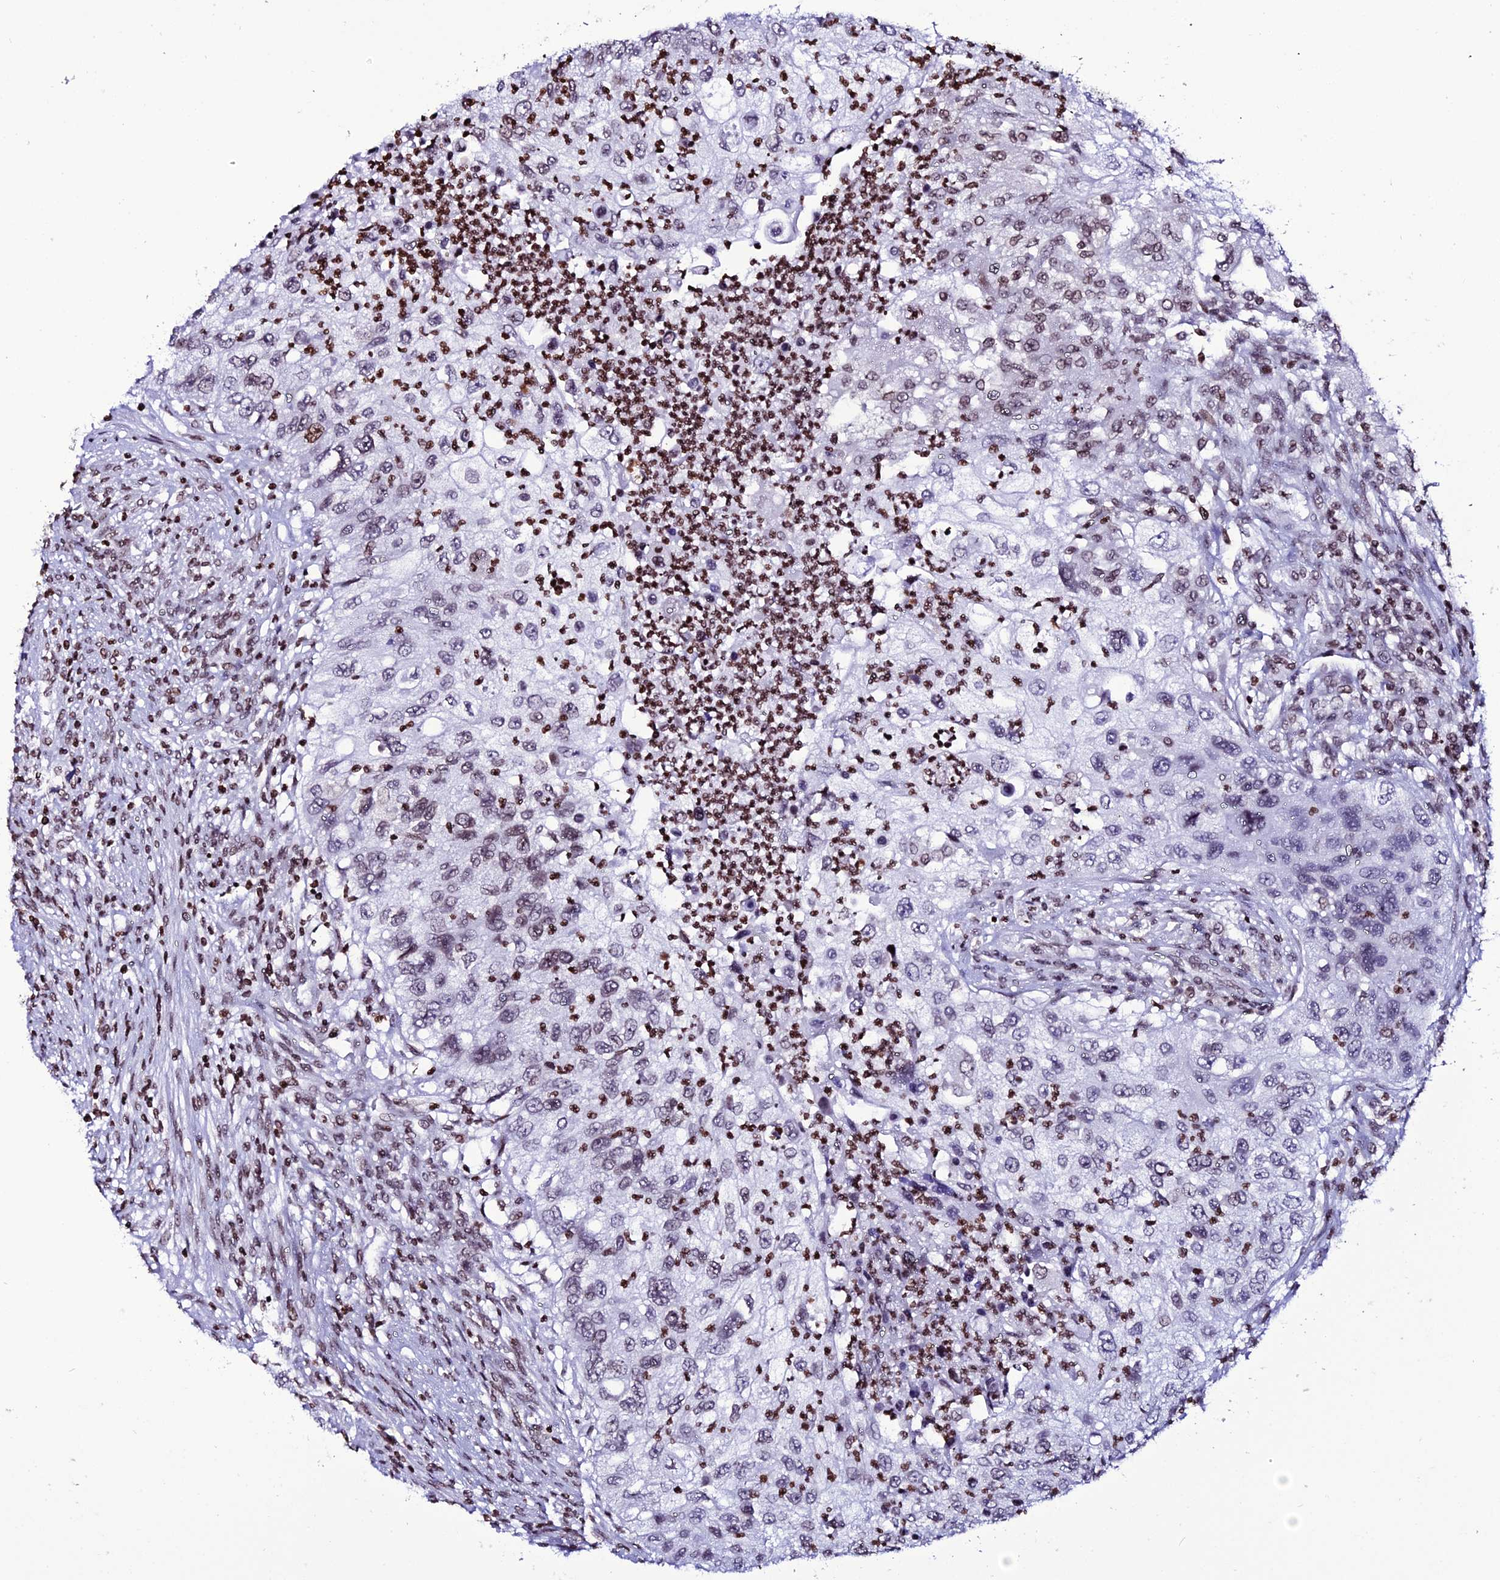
{"staining": {"intensity": "moderate", "quantity": "25%-75%", "location": "nuclear"}, "tissue": "urothelial cancer", "cell_type": "Tumor cells", "image_type": "cancer", "snomed": [{"axis": "morphology", "description": "Urothelial carcinoma, High grade"}, {"axis": "topography", "description": "Urinary bladder"}], "caption": "Immunohistochemical staining of human urothelial cancer demonstrates moderate nuclear protein staining in about 25%-75% of tumor cells. (DAB (3,3'-diaminobenzidine) = brown stain, brightfield microscopy at high magnification).", "gene": "MACROH2A2", "patient": {"sex": "female", "age": 60}}